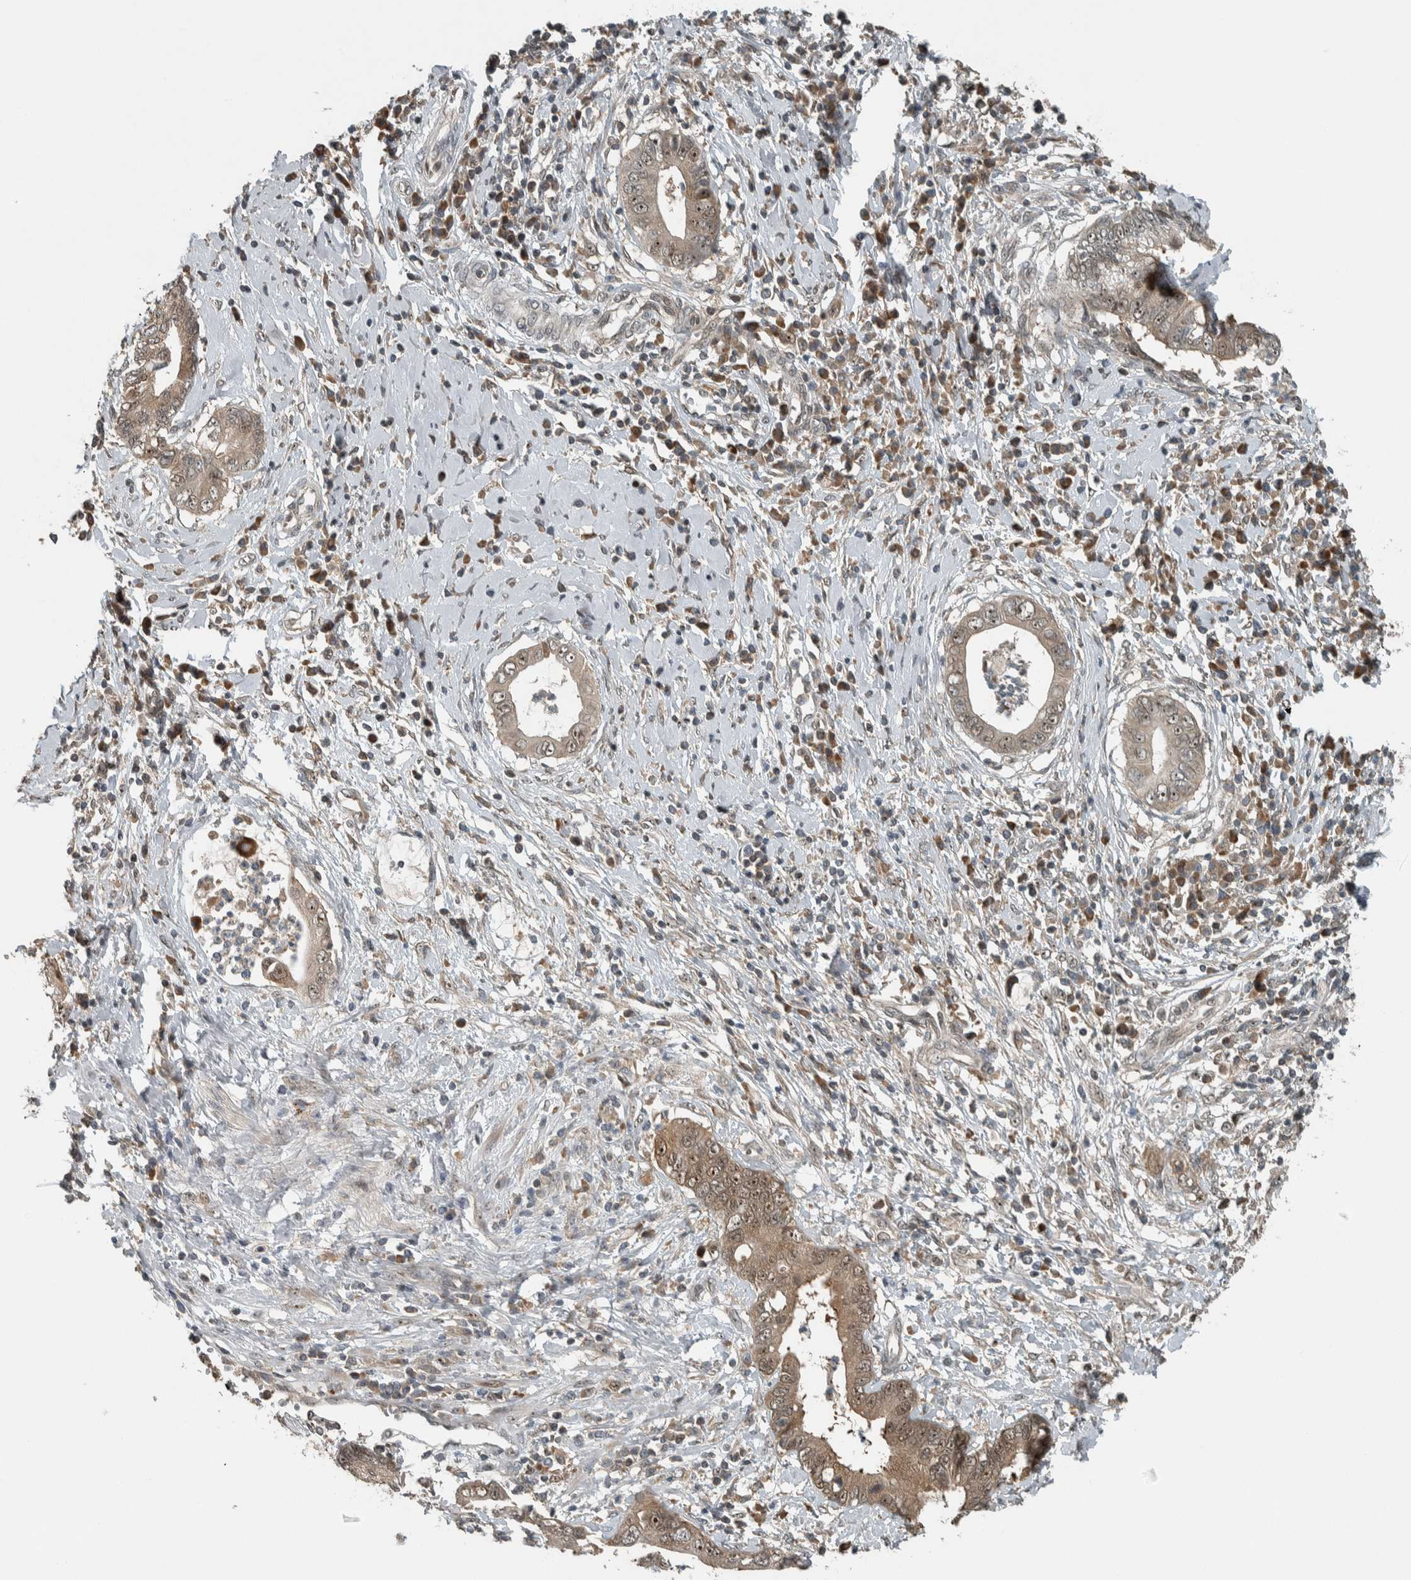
{"staining": {"intensity": "moderate", "quantity": ">75%", "location": "cytoplasmic/membranous,nuclear"}, "tissue": "cervical cancer", "cell_type": "Tumor cells", "image_type": "cancer", "snomed": [{"axis": "morphology", "description": "Adenocarcinoma, NOS"}, {"axis": "topography", "description": "Cervix"}], "caption": "DAB (3,3'-diaminobenzidine) immunohistochemical staining of human cervical cancer (adenocarcinoma) exhibits moderate cytoplasmic/membranous and nuclear protein staining in about >75% of tumor cells.", "gene": "XPO5", "patient": {"sex": "female", "age": 44}}